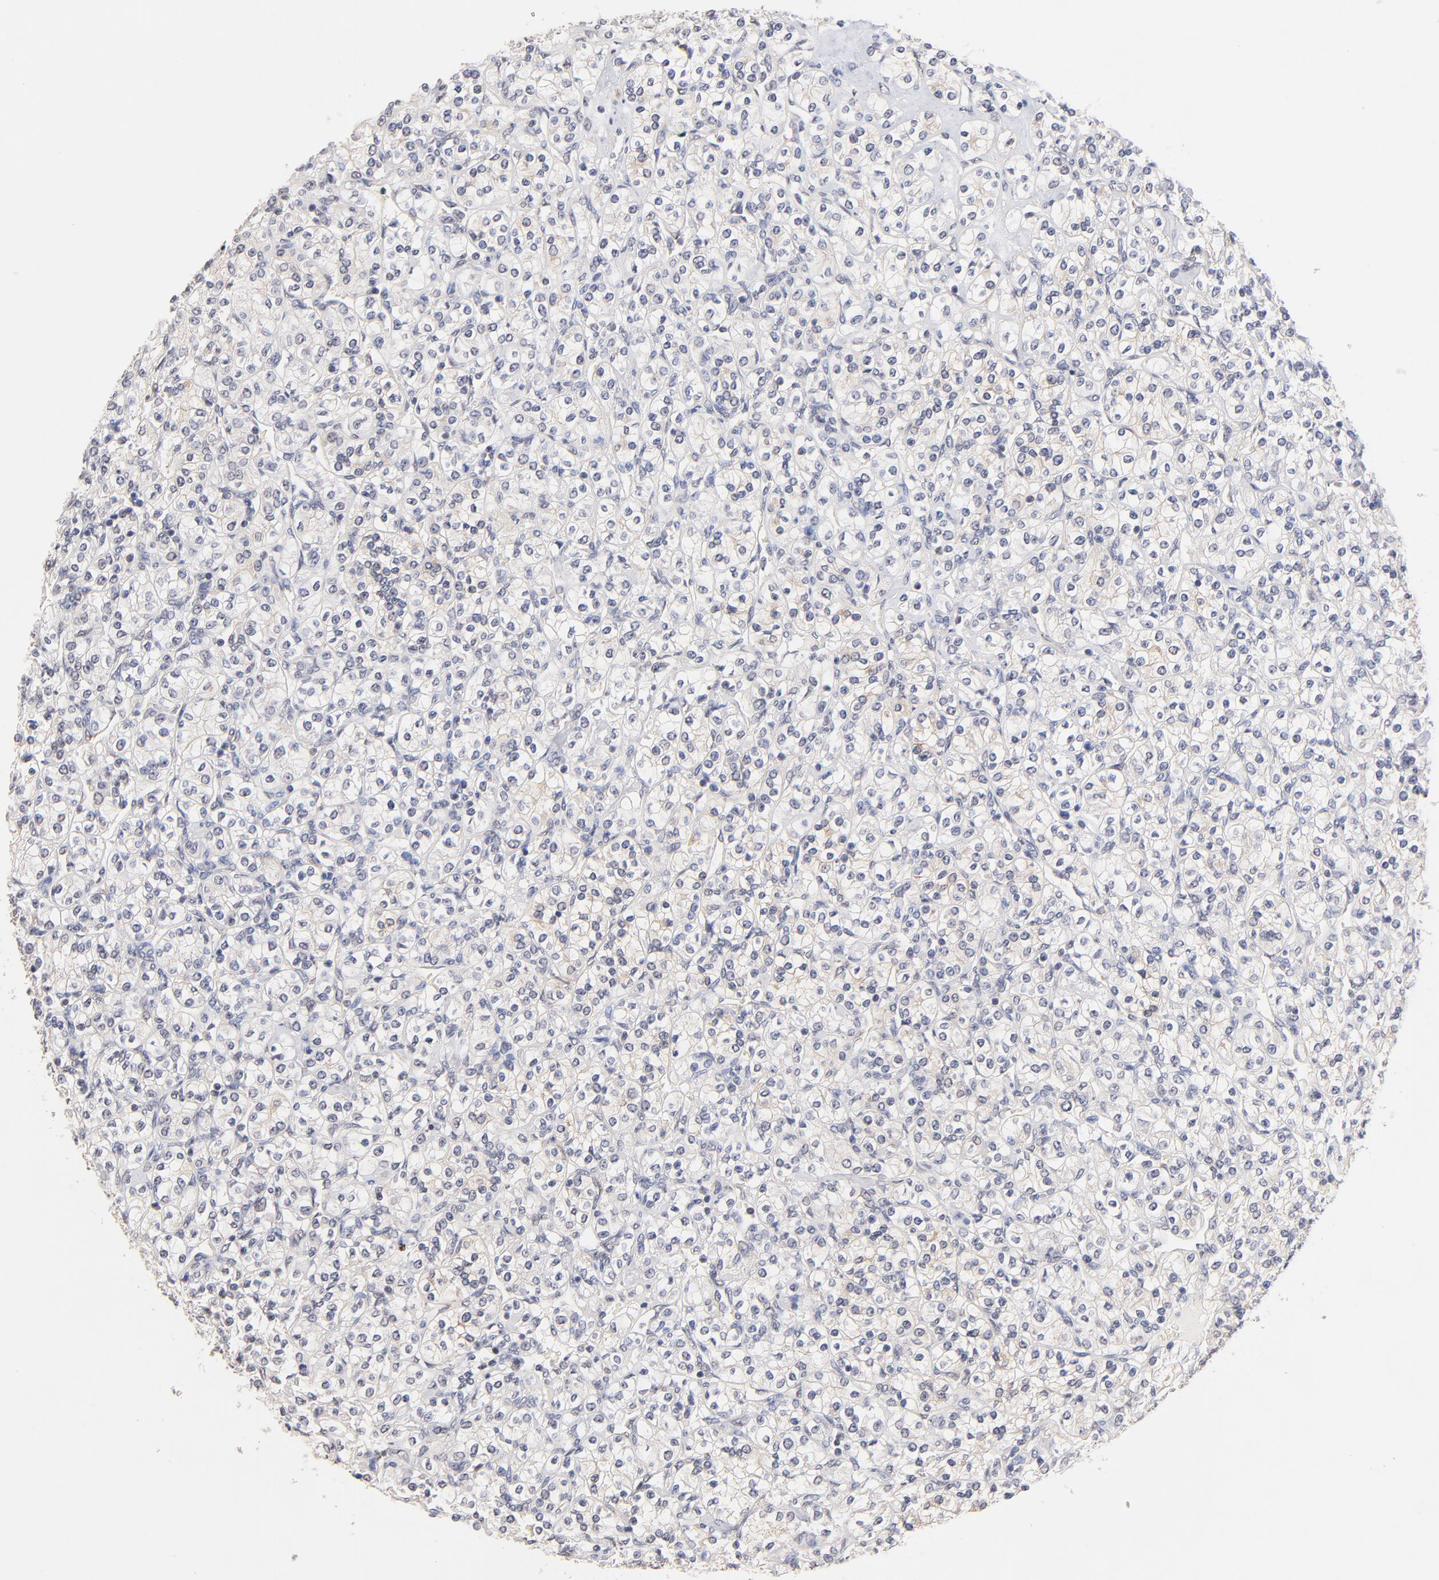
{"staining": {"intensity": "negative", "quantity": "none", "location": "none"}, "tissue": "renal cancer", "cell_type": "Tumor cells", "image_type": "cancer", "snomed": [{"axis": "morphology", "description": "Adenocarcinoma, NOS"}, {"axis": "topography", "description": "Kidney"}], "caption": "Tumor cells show no significant staining in renal cancer. (DAB (3,3'-diaminobenzidine) immunohistochemistry, high magnification).", "gene": "RIBC2", "patient": {"sex": "male", "age": 77}}